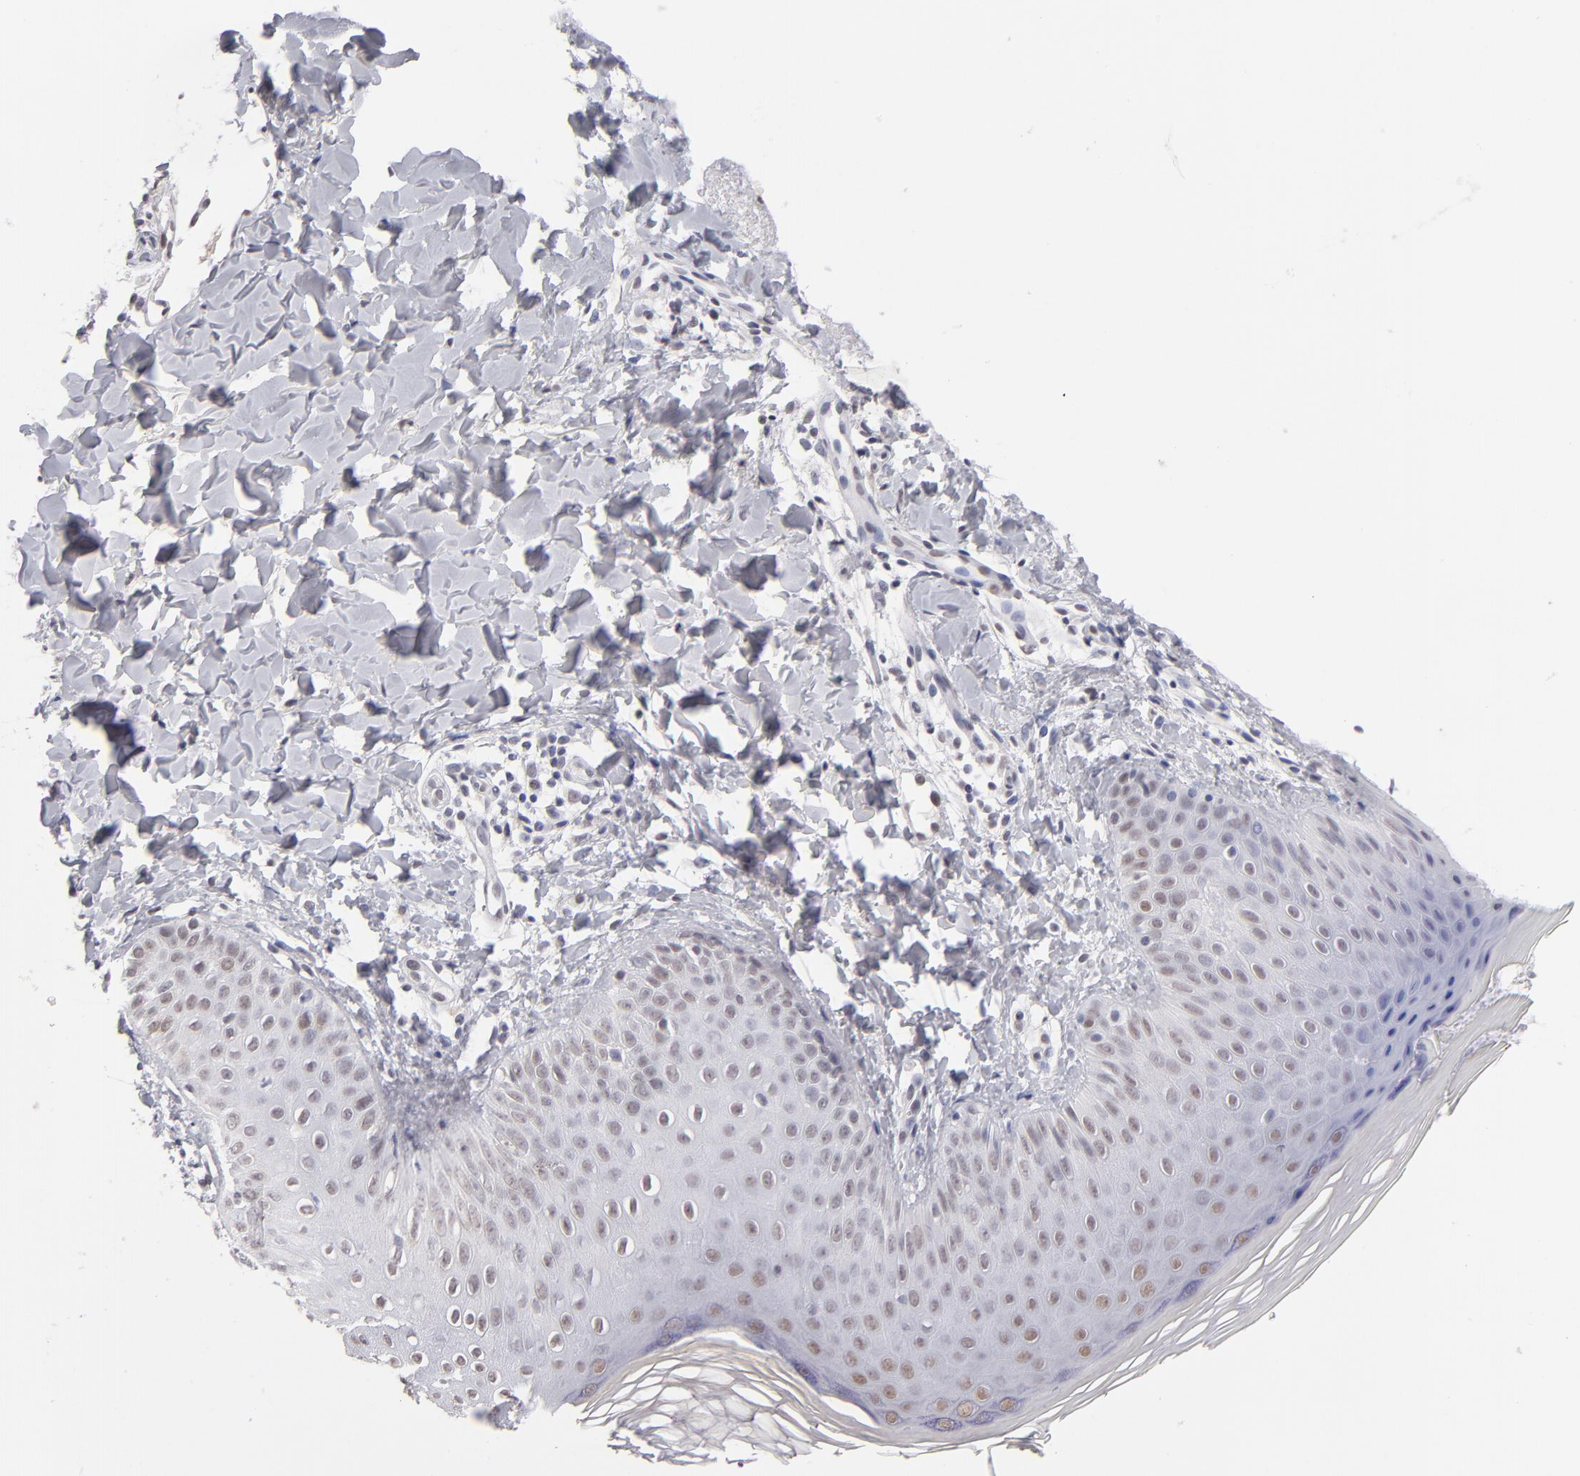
{"staining": {"intensity": "weak", "quantity": ">75%", "location": "nuclear"}, "tissue": "skin", "cell_type": "Epidermal cells", "image_type": "normal", "snomed": [{"axis": "morphology", "description": "Normal tissue, NOS"}, {"axis": "morphology", "description": "Inflammation, NOS"}, {"axis": "topography", "description": "Soft tissue"}, {"axis": "topography", "description": "Anal"}], "caption": "Skin stained for a protein (brown) shows weak nuclear positive expression in approximately >75% of epidermal cells.", "gene": "TEX11", "patient": {"sex": "female", "age": 15}}